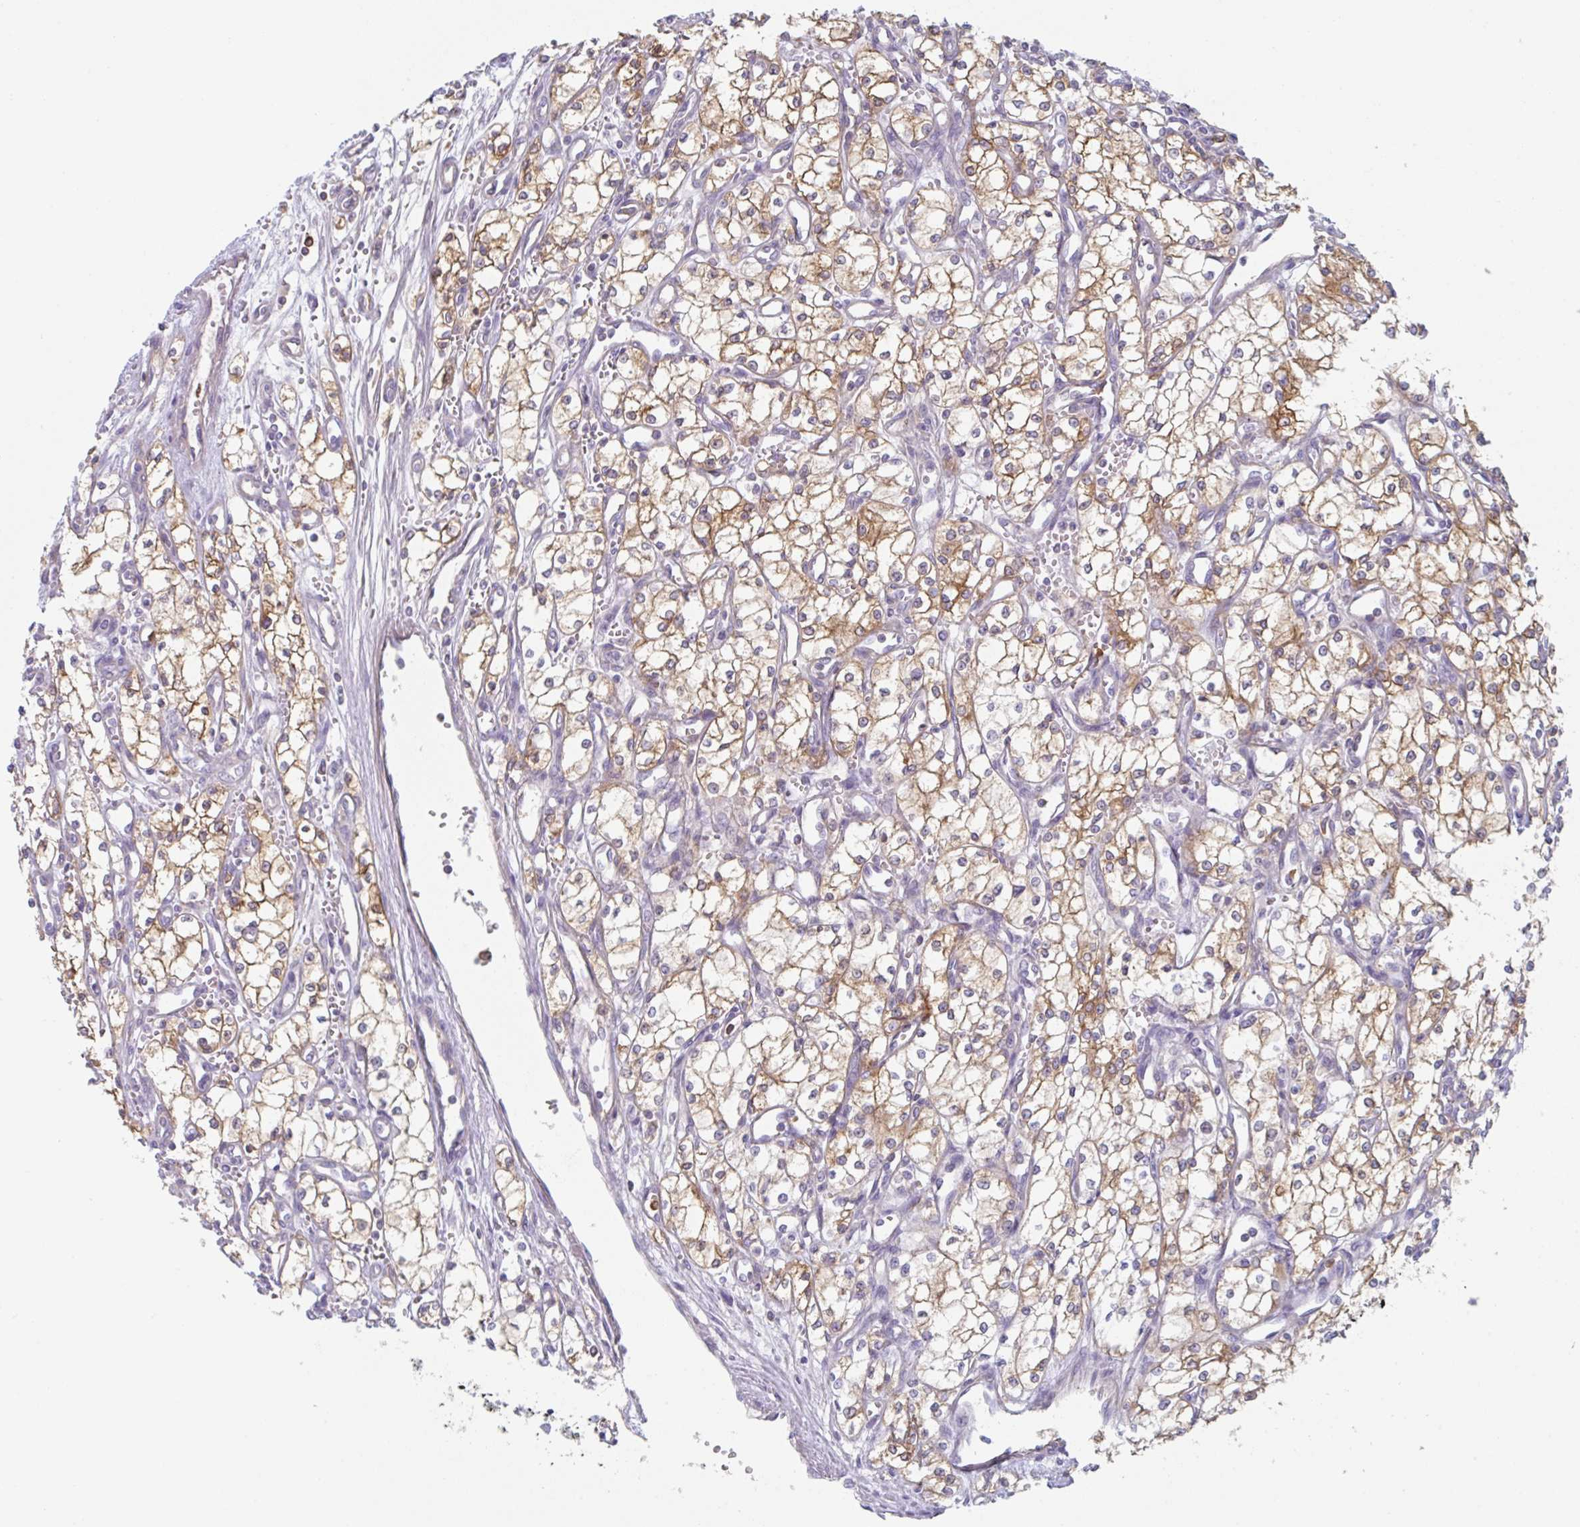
{"staining": {"intensity": "moderate", "quantity": "25%-75%", "location": "cytoplasmic/membranous"}, "tissue": "renal cancer", "cell_type": "Tumor cells", "image_type": "cancer", "snomed": [{"axis": "morphology", "description": "Adenocarcinoma, NOS"}, {"axis": "topography", "description": "Kidney"}], "caption": "Moderate cytoplasmic/membranous staining for a protein is appreciated in about 25%-75% of tumor cells of adenocarcinoma (renal) using immunohistochemistry (IHC).", "gene": "AMPD2", "patient": {"sex": "male", "age": 59}}